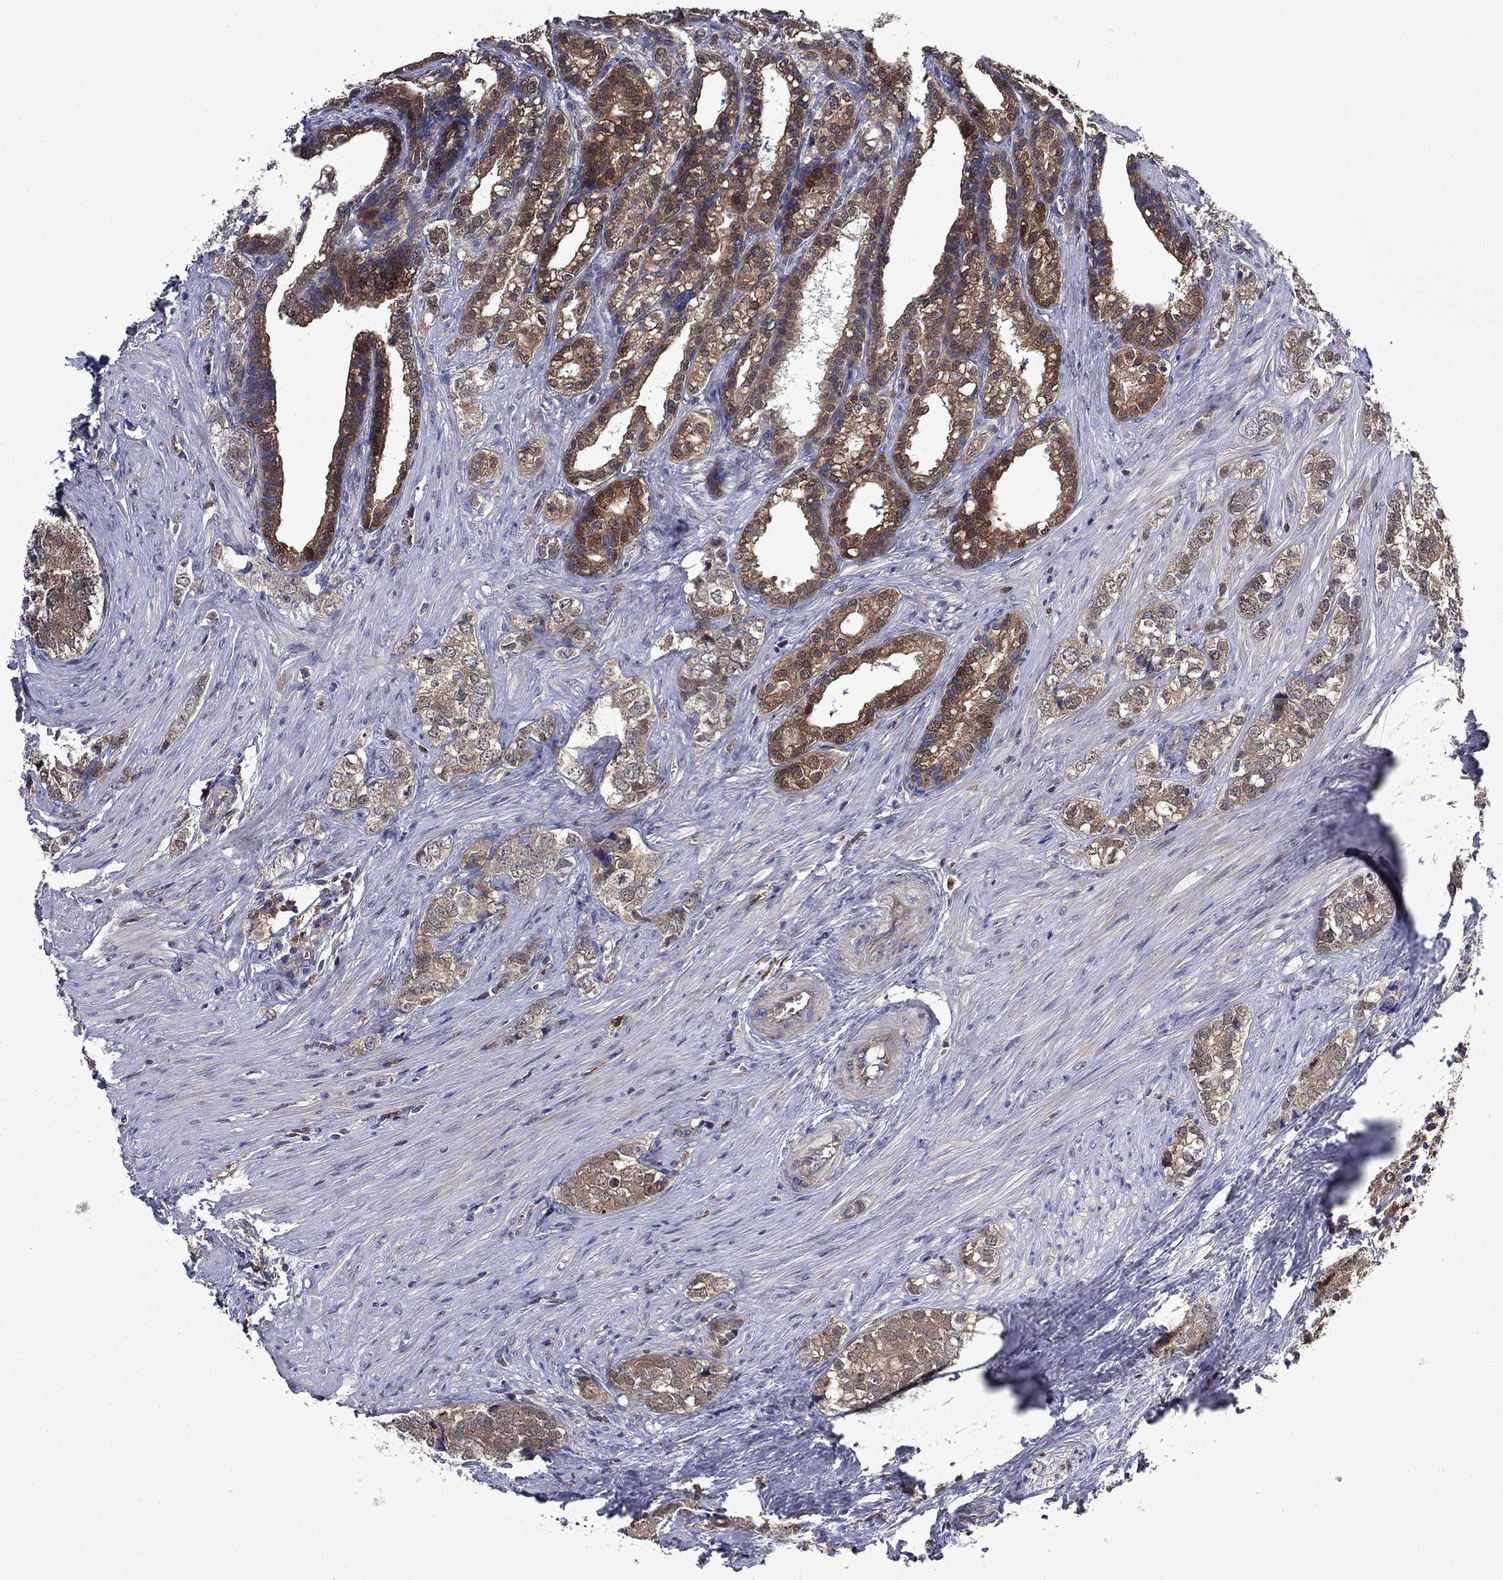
{"staining": {"intensity": "moderate", "quantity": ">75%", "location": "cytoplasmic/membranous"}, "tissue": "prostate cancer", "cell_type": "Tumor cells", "image_type": "cancer", "snomed": [{"axis": "morphology", "description": "Adenocarcinoma, NOS"}, {"axis": "topography", "description": "Prostate and seminal vesicle, NOS"}], "caption": "DAB immunohistochemical staining of human prostate cancer displays moderate cytoplasmic/membranous protein positivity in about >75% of tumor cells.", "gene": "TPMT", "patient": {"sex": "male", "age": 63}}